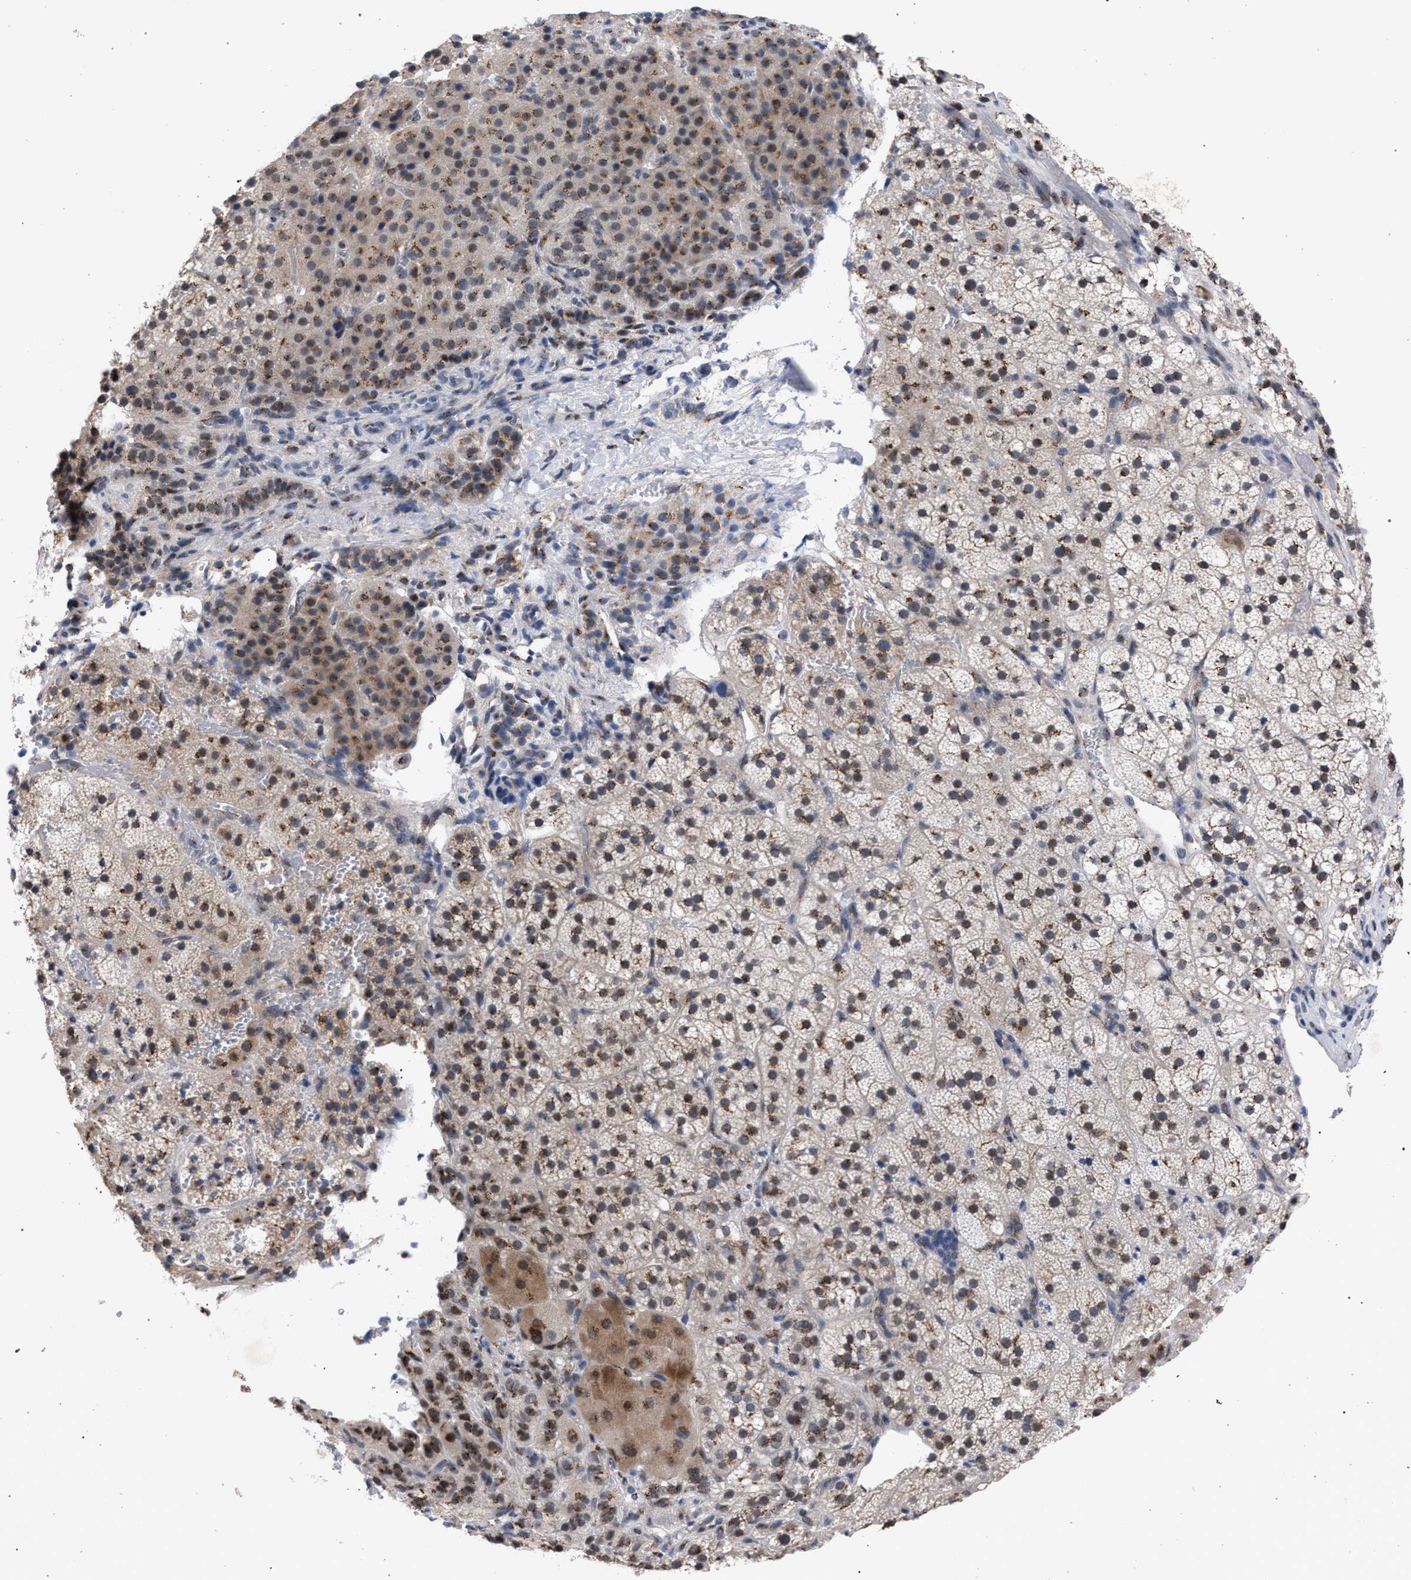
{"staining": {"intensity": "moderate", "quantity": ">75%", "location": "cytoplasmic/membranous"}, "tissue": "adrenal gland", "cell_type": "Glandular cells", "image_type": "normal", "snomed": [{"axis": "morphology", "description": "Normal tissue, NOS"}, {"axis": "topography", "description": "Adrenal gland"}], "caption": "IHC image of unremarkable human adrenal gland stained for a protein (brown), which reveals medium levels of moderate cytoplasmic/membranous positivity in approximately >75% of glandular cells.", "gene": "GOLGA2", "patient": {"sex": "female", "age": 59}}